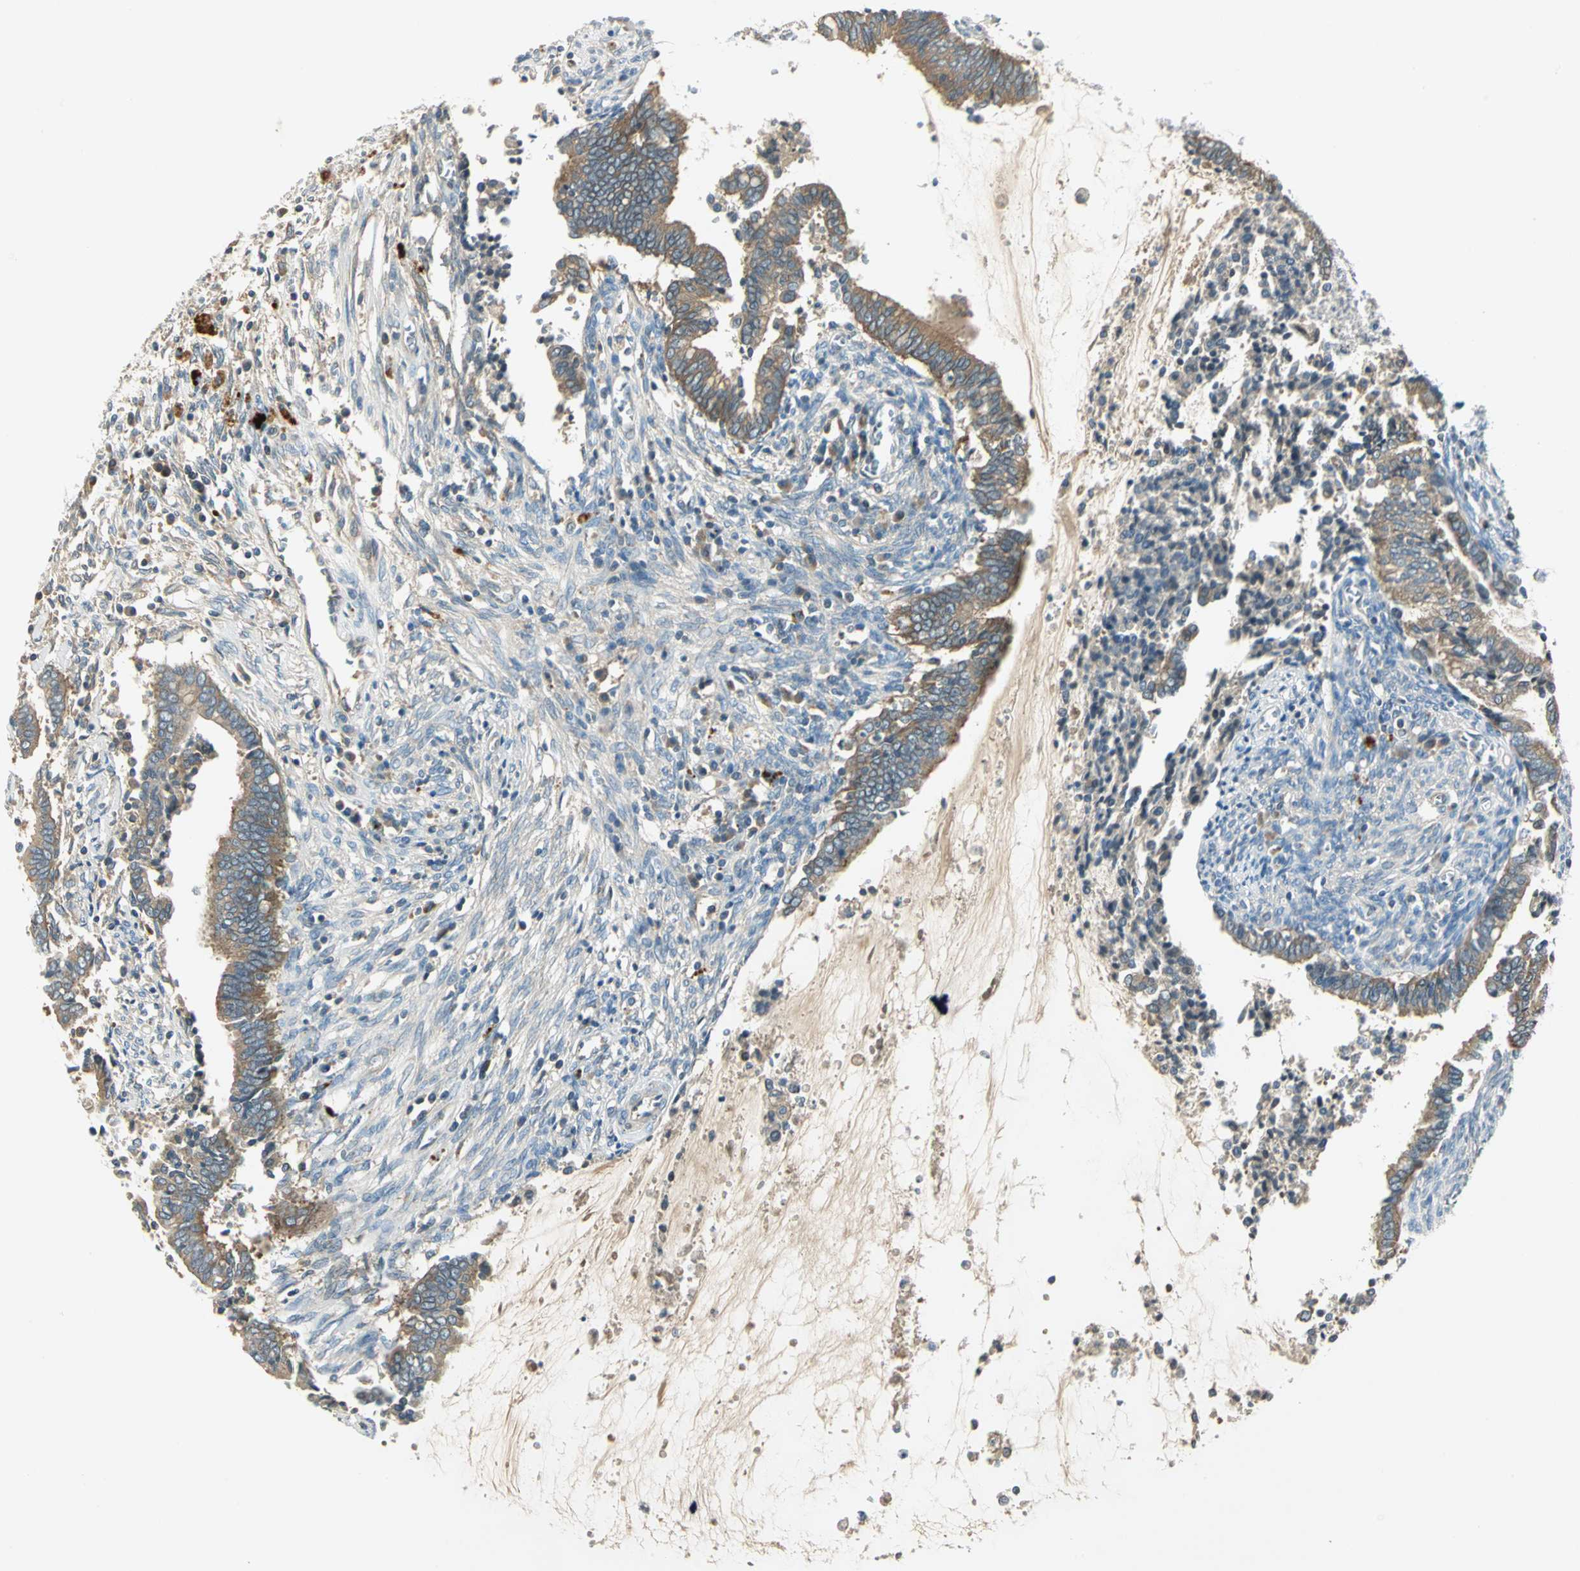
{"staining": {"intensity": "moderate", "quantity": ">75%", "location": "cytoplasmic/membranous"}, "tissue": "cervical cancer", "cell_type": "Tumor cells", "image_type": "cancer", "snomed": [{"axis": "morphology", "description": "Adenocarcinoma, NOS"}, {"axis": "topography", "description": "Cervix"}], "caption": "Human cervical cancer (adenocarcinoma) stained for a protein (brown) exhibits moderate cytoplasmic/membranous positive positivity in approximately >75% of tumor cells.", "gene": "PRKAA1", "patient": {"sex": "female", "age": 44}}